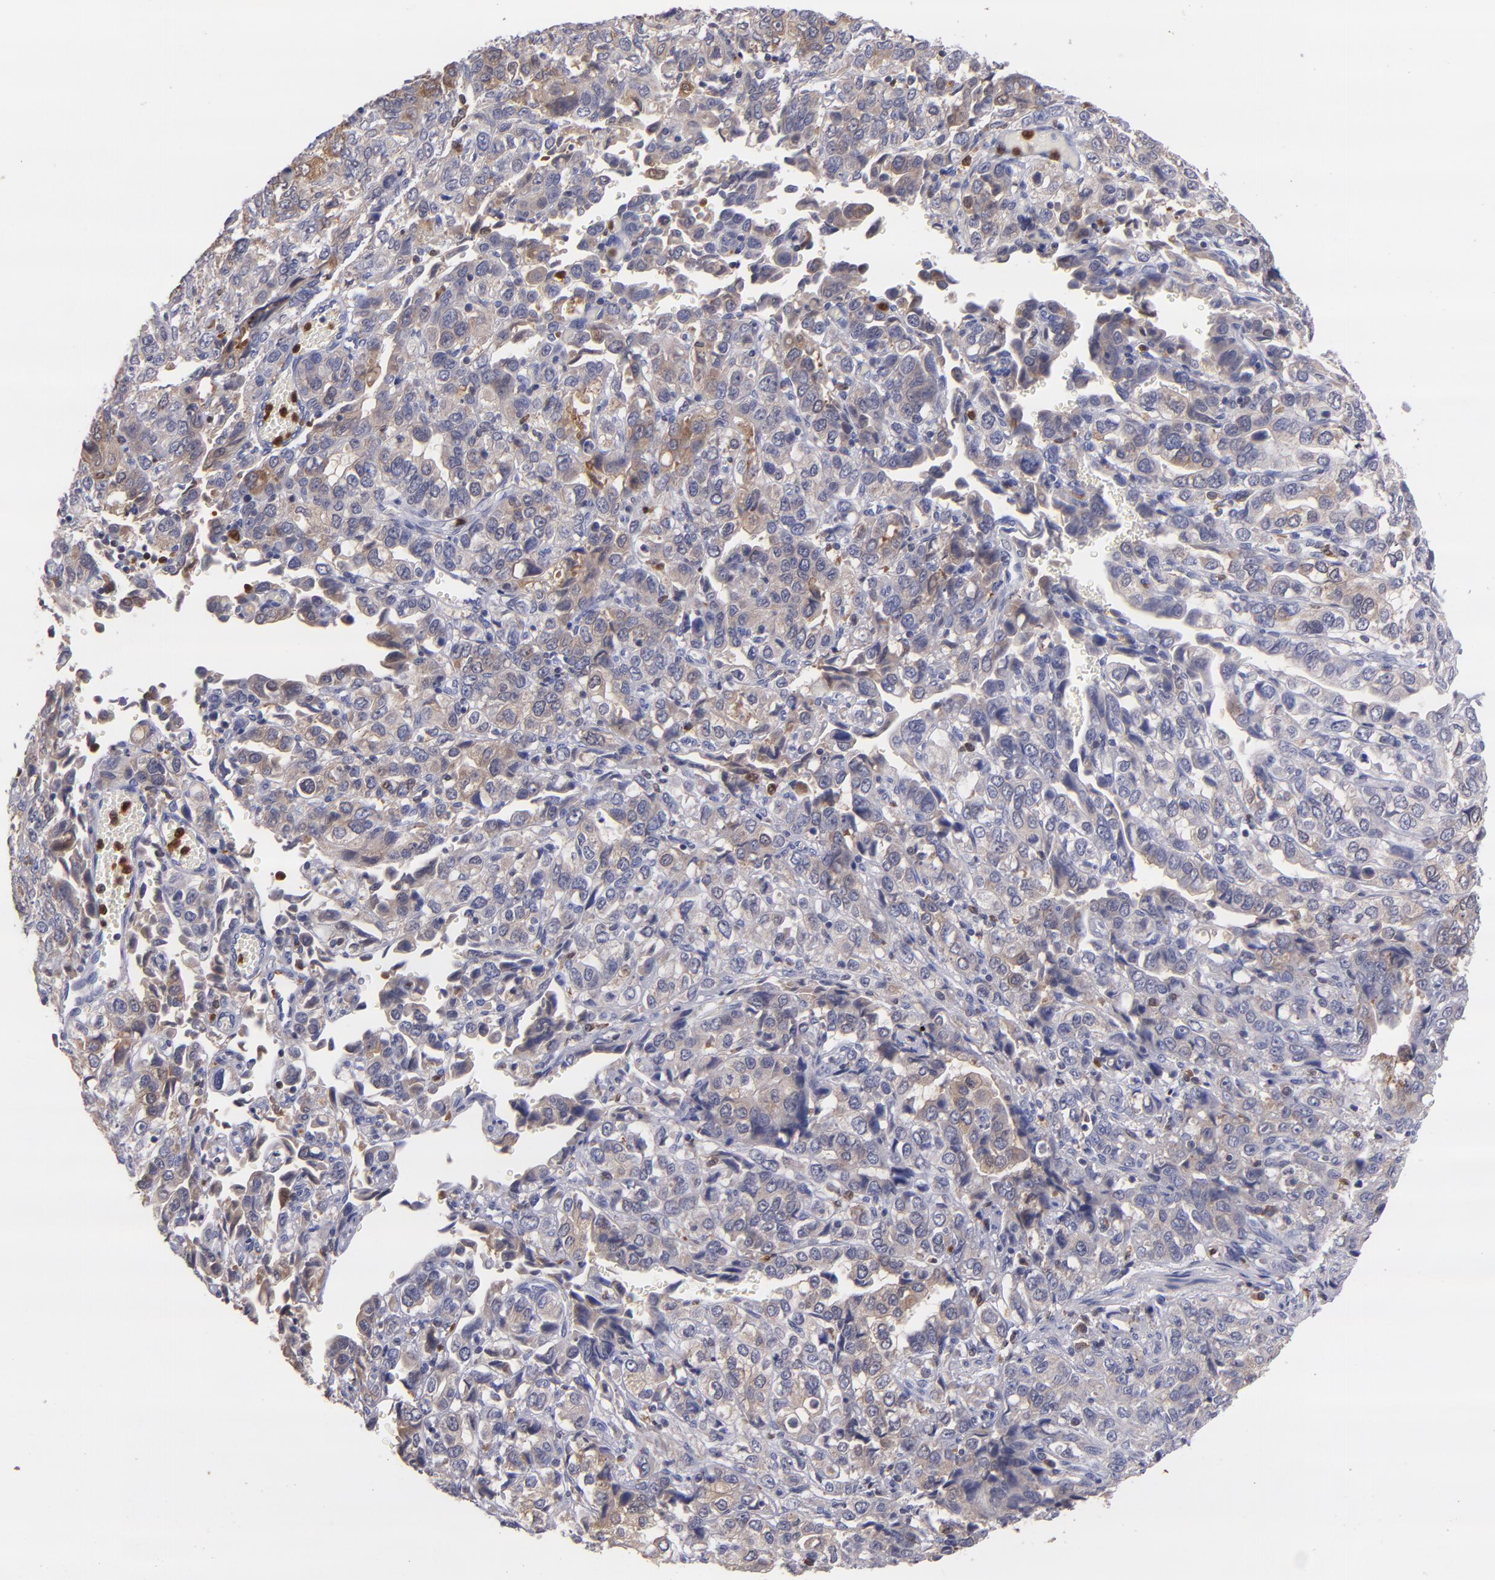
{"staining": {"intensity": "weak", "quantity": "<25%", "location": "cytoplasmic/membranous"}, "tissue": "stomach cancer", "cell_type": "Tumor cells", "image_type": "cancer", "snomed": [{"axis": "morphology", "description": "Adenocarcinoma, NOS"}, {"axis": "topography", "description": "Stomach, upper"}], "caption": "A micrograph of adenocarcinoma (stomach) stained for a protein demonstrates no brown staining in tumor cells. (DAB (3,3'-diaminobenzidine) IHC visualized using brightfield microscopy, high magnification).", "gene": "PRKCD", "patient": {"sex": "male", "age": 76}}